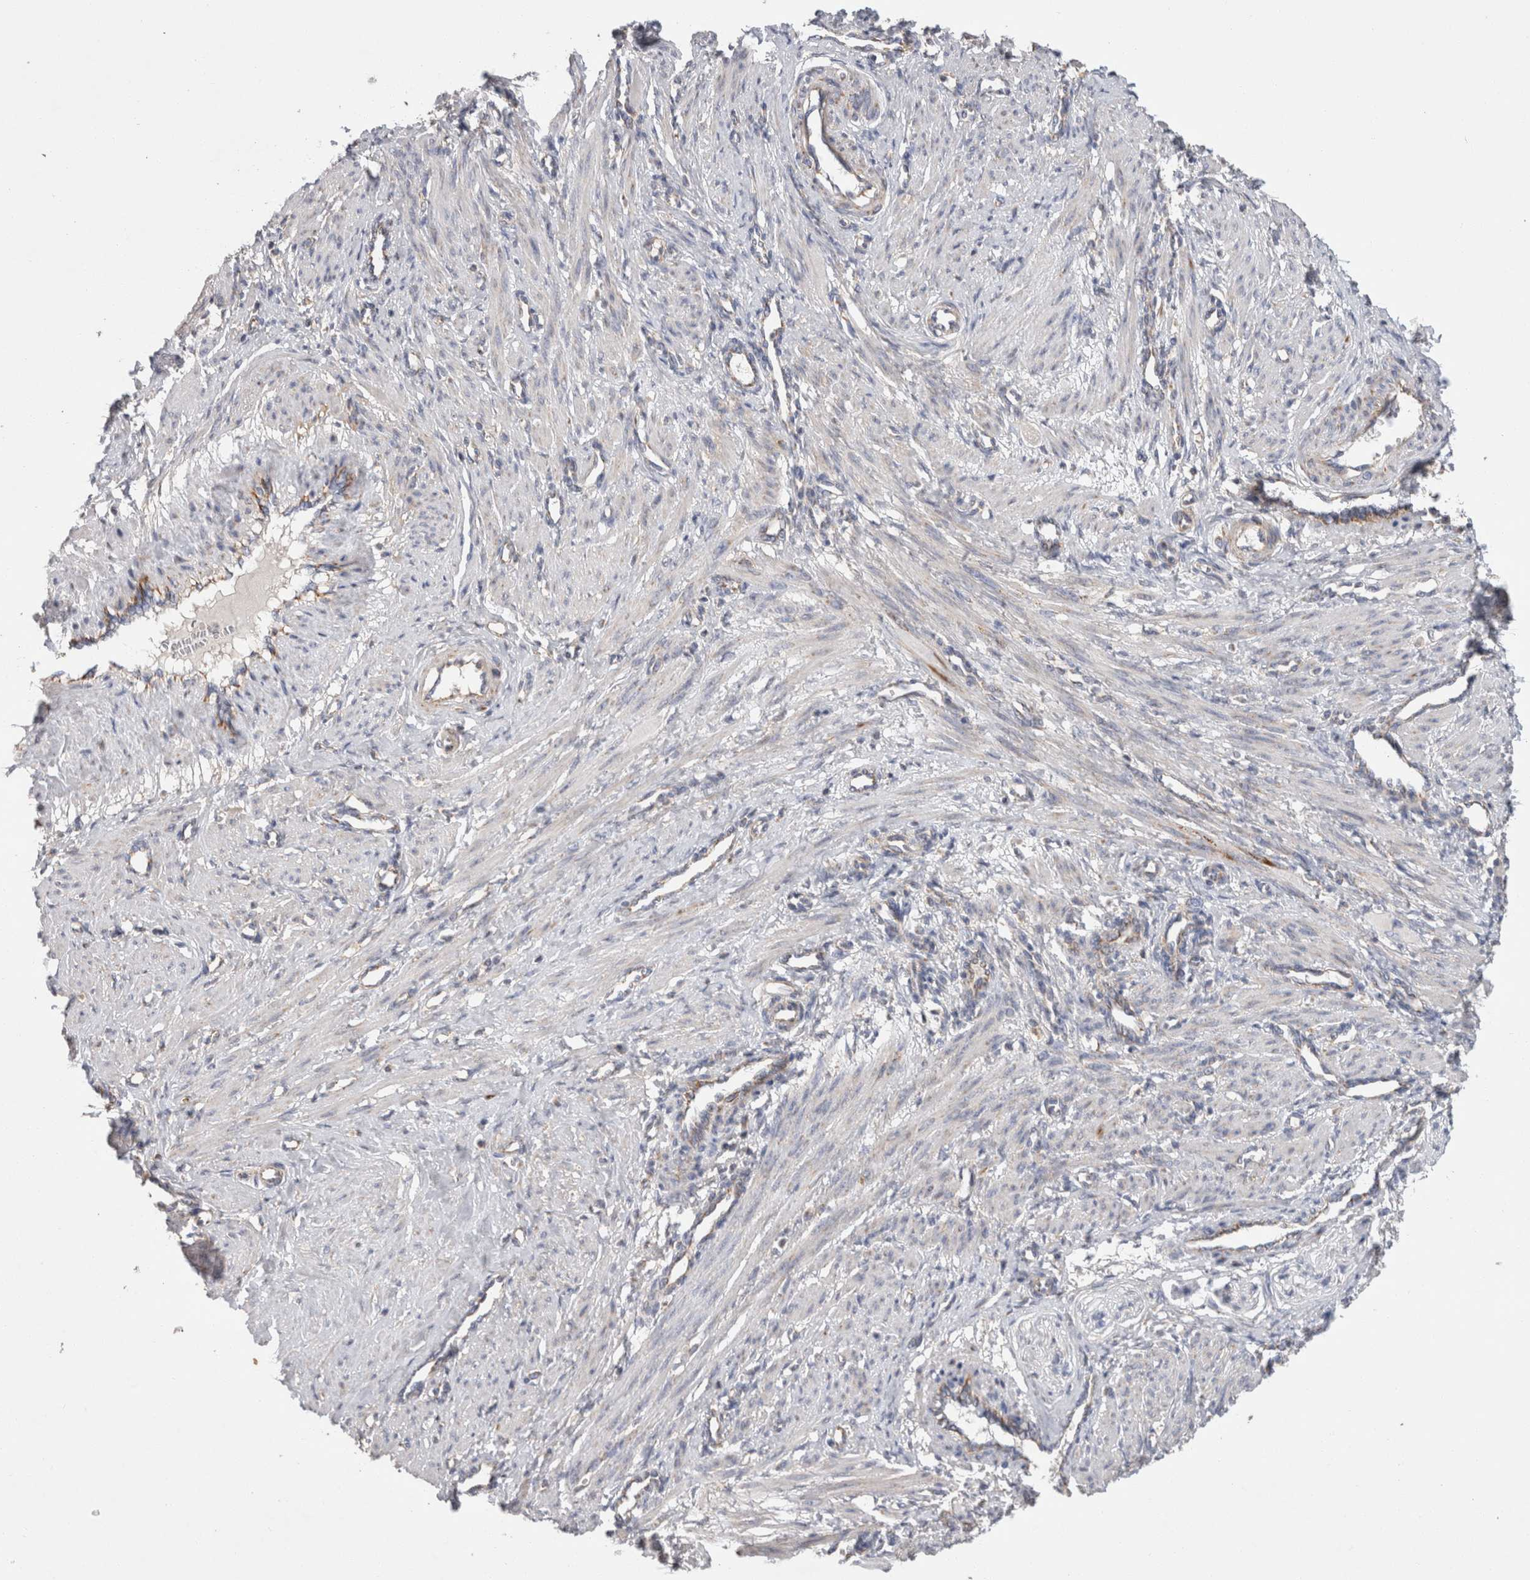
{"staining": {"intensity": "negative", "quantity": "none", "location": "none"}, "tissue": "smooth muscle", "cell_type": "Smooth muscle cells", "image_type": "normal", "snomed": [{"axis": "morphology", "description": "Normal tissue, NOS"}, {"axis": "topography", "description": "Endometrium"}], "caption": "IHC histopathology image of unremarkable smooth muscle stained for a protein (brown), which shows no expression in smooth muscle cells. The staining was performed using DAB to visualize the protein expression in brown, while the nuclei were stained in blue with hematoxylin (Magnification: 20x).", "gene": "IARS2", "patient": {"sex": "female", "age": 33}}